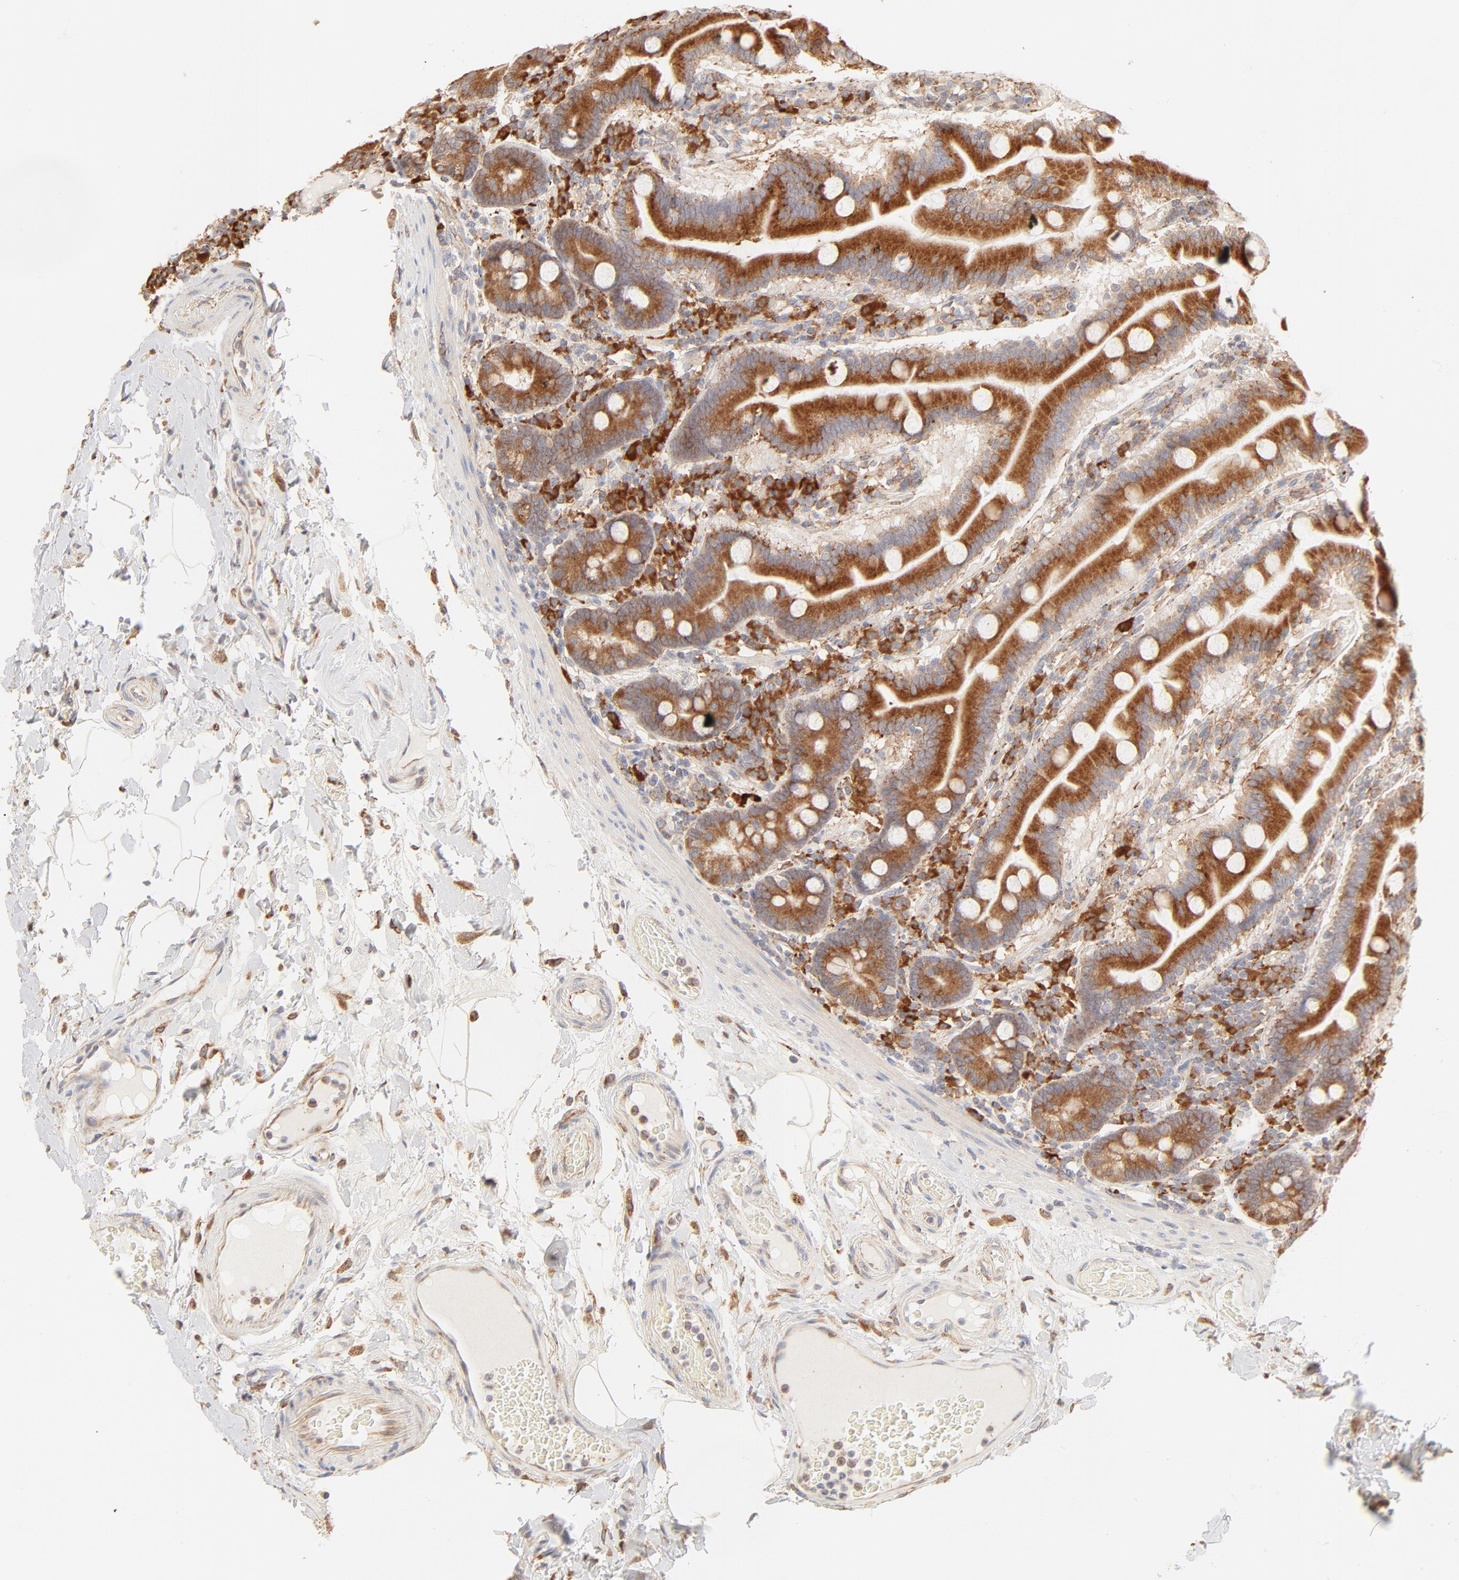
{"staining": {"intensity": "strong", "quantity": ">75%", "location": "cytoplasmic/membranous"}, "tissue": "duodenum", "cell_type": "Glandular cells", "image_type": "normal", "snomed": [{"axis": "morphology", "description": "Normal tissue, NOS"}, {"axis": "topography", "description": "Duodenum"}], "caption": "The image shows immunohistochemical staining of unremarkable duodenum. There is strong cytoplasmic/membranous expression is appreciated in approximately >75% of glandular cells.", "gene": "PARP12", "patient": {"sex": "female", "age": 64}}